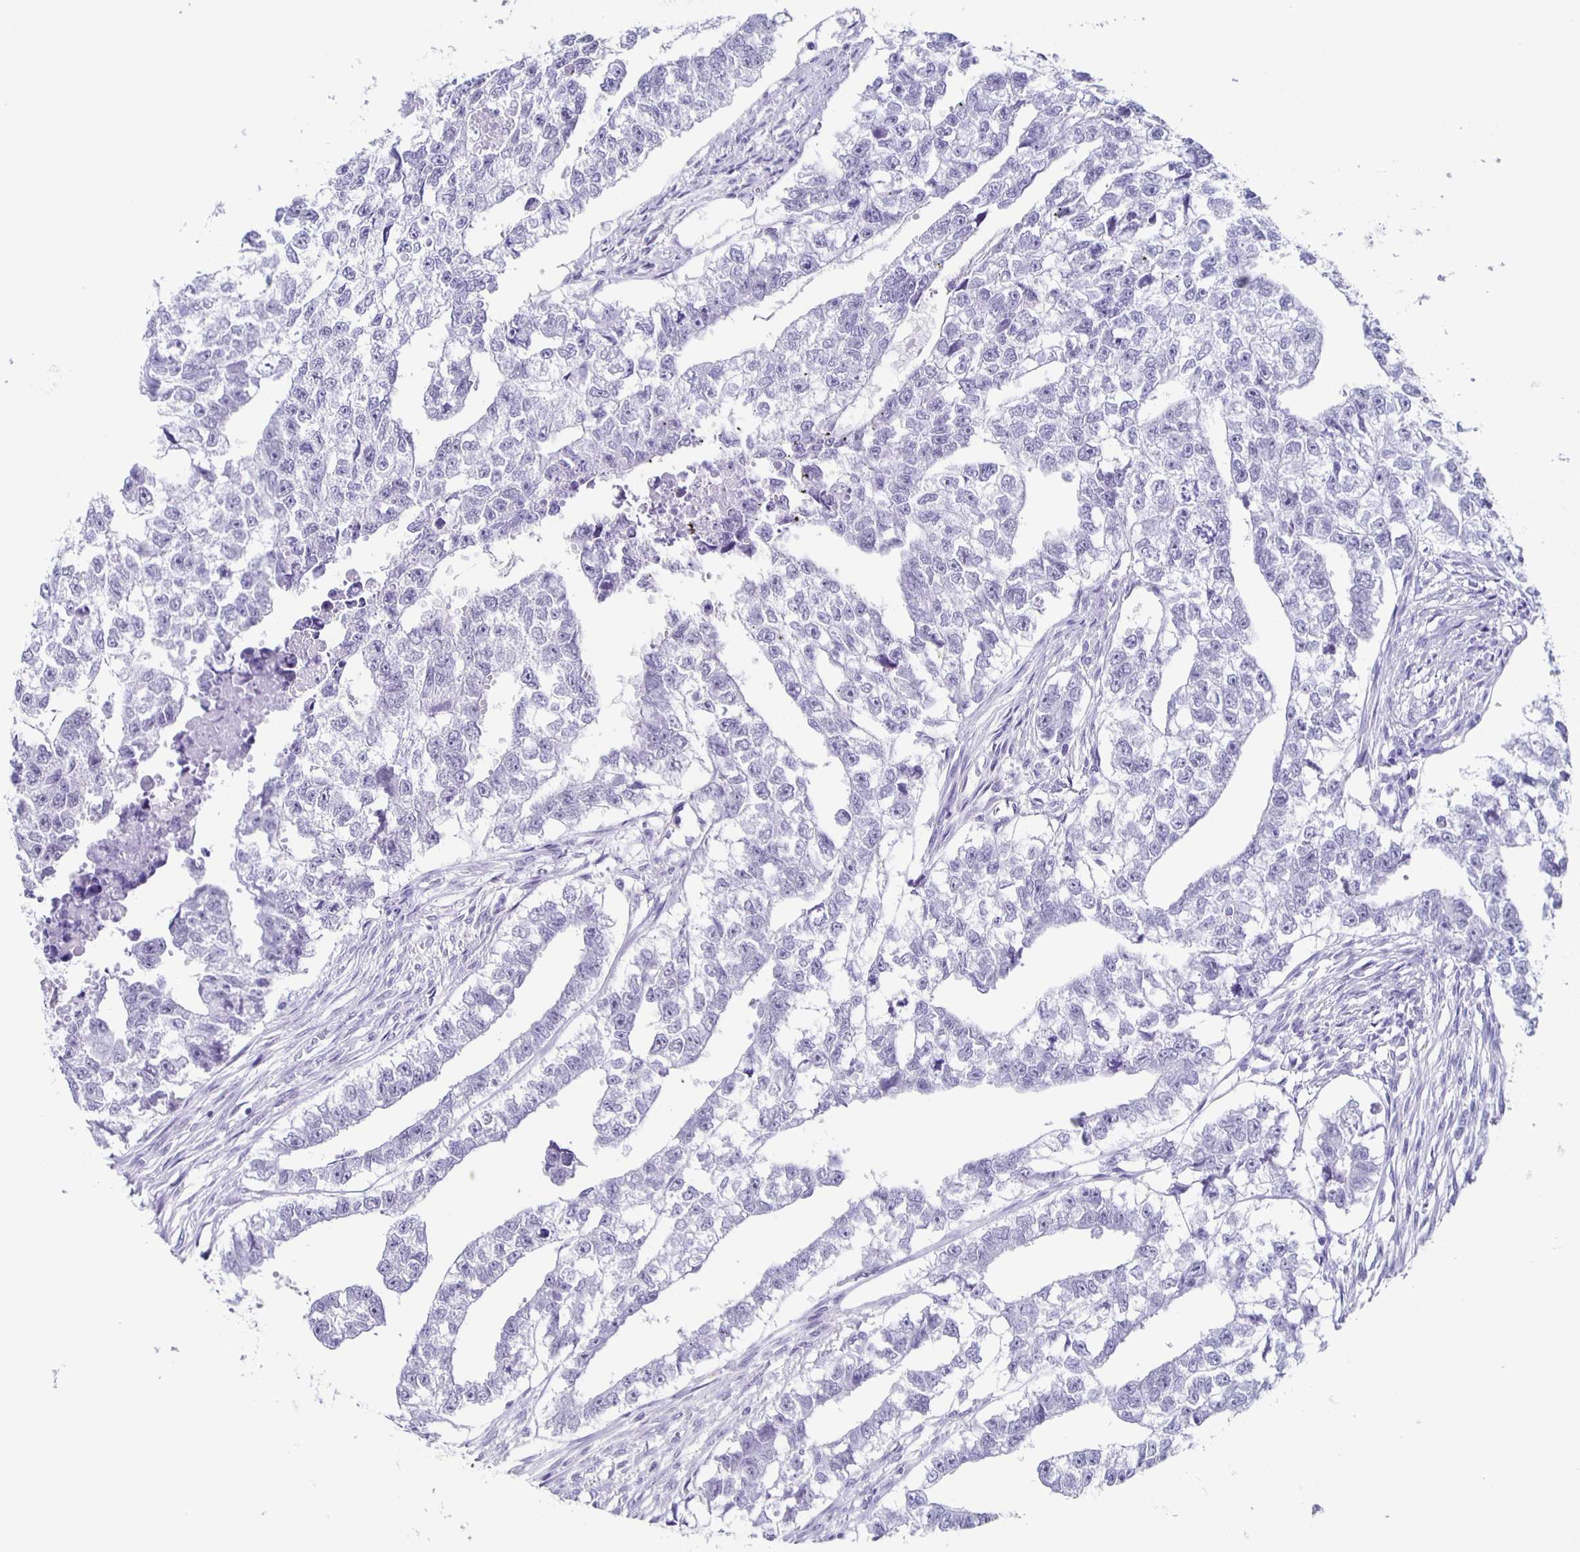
{"staining": {"intensity": "negative", "quantity": "none", "location": "none"}, "tissue": "testis cancer", "cell_type": "Tumor cells", "image_type": "cancer", "snomed": [{"axis": "morphology", "description": "Carcinoma, Embryonal, NOS"}, {"axis": "morphology", "description": "Teratoma, malignant, NOS"}, {"axis": "topography", "description": "Testis"}], "caption": "Immunohistochemistry image of neoplastic tissue: human teratoma (malignant) (testis) stained with DAB (3,3'-diaminobenzidine) exhibits no significant protein staining in tumor cells.", "gene": "TPPP", "patient": {"sex": "male", "age": 44}}